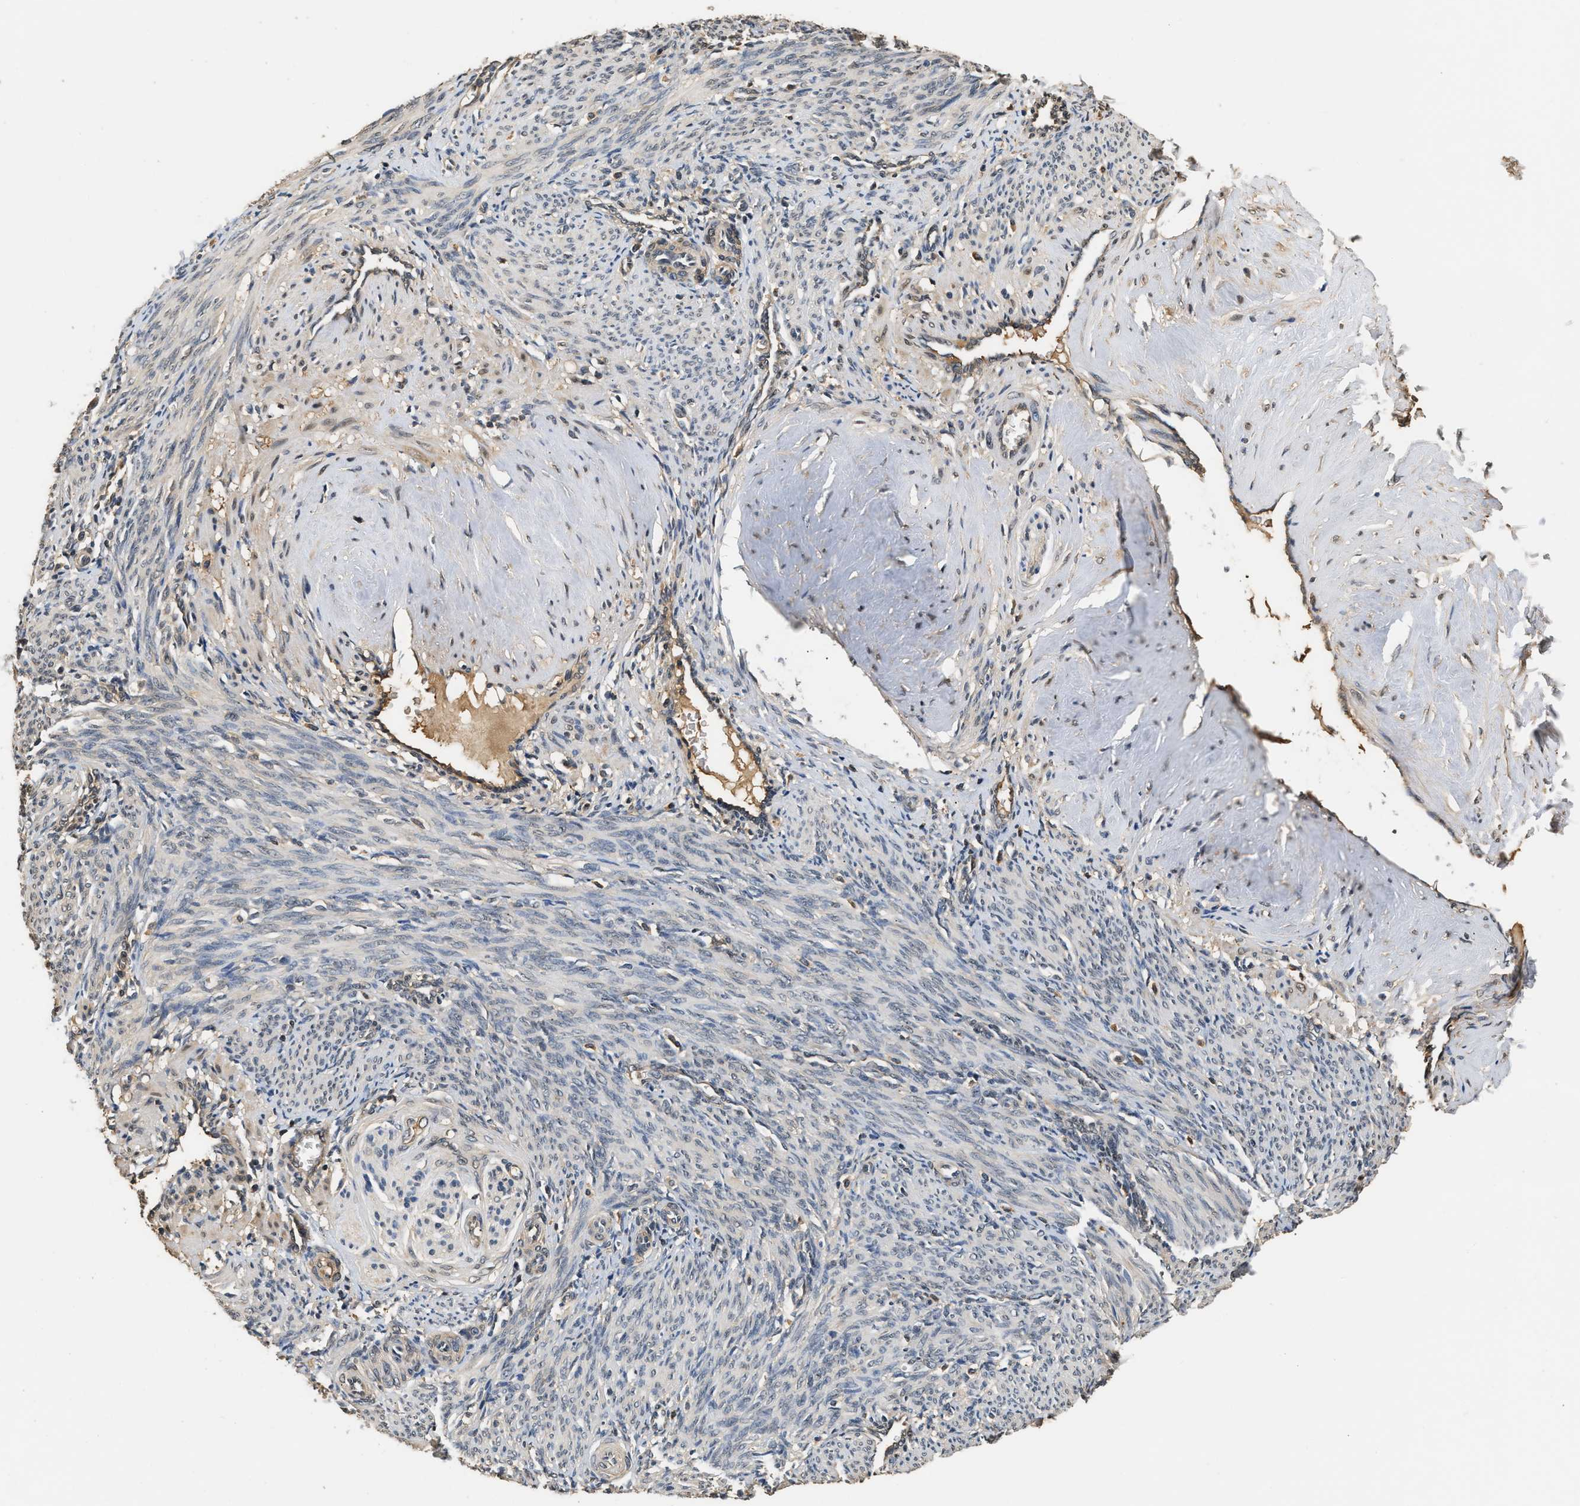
{"staining": {"intensity": "negative", "quantity": "none", "location": "none"}, "tissue": "smooth muscle", "cell_type": "Smooth muscle cells", "image_type": "normal", "snomed": [{"axis": "morphology", "description": "Normal tissue, NOS"}, {"axis": "topography", "description": "Endometrium"}], "caption": "Protein analysis of normal smooth muscle demonstrates no significant positivity in smooth muscle cells.", "gene": "GPI", "patient": {"sex": "female", "age": 33}}